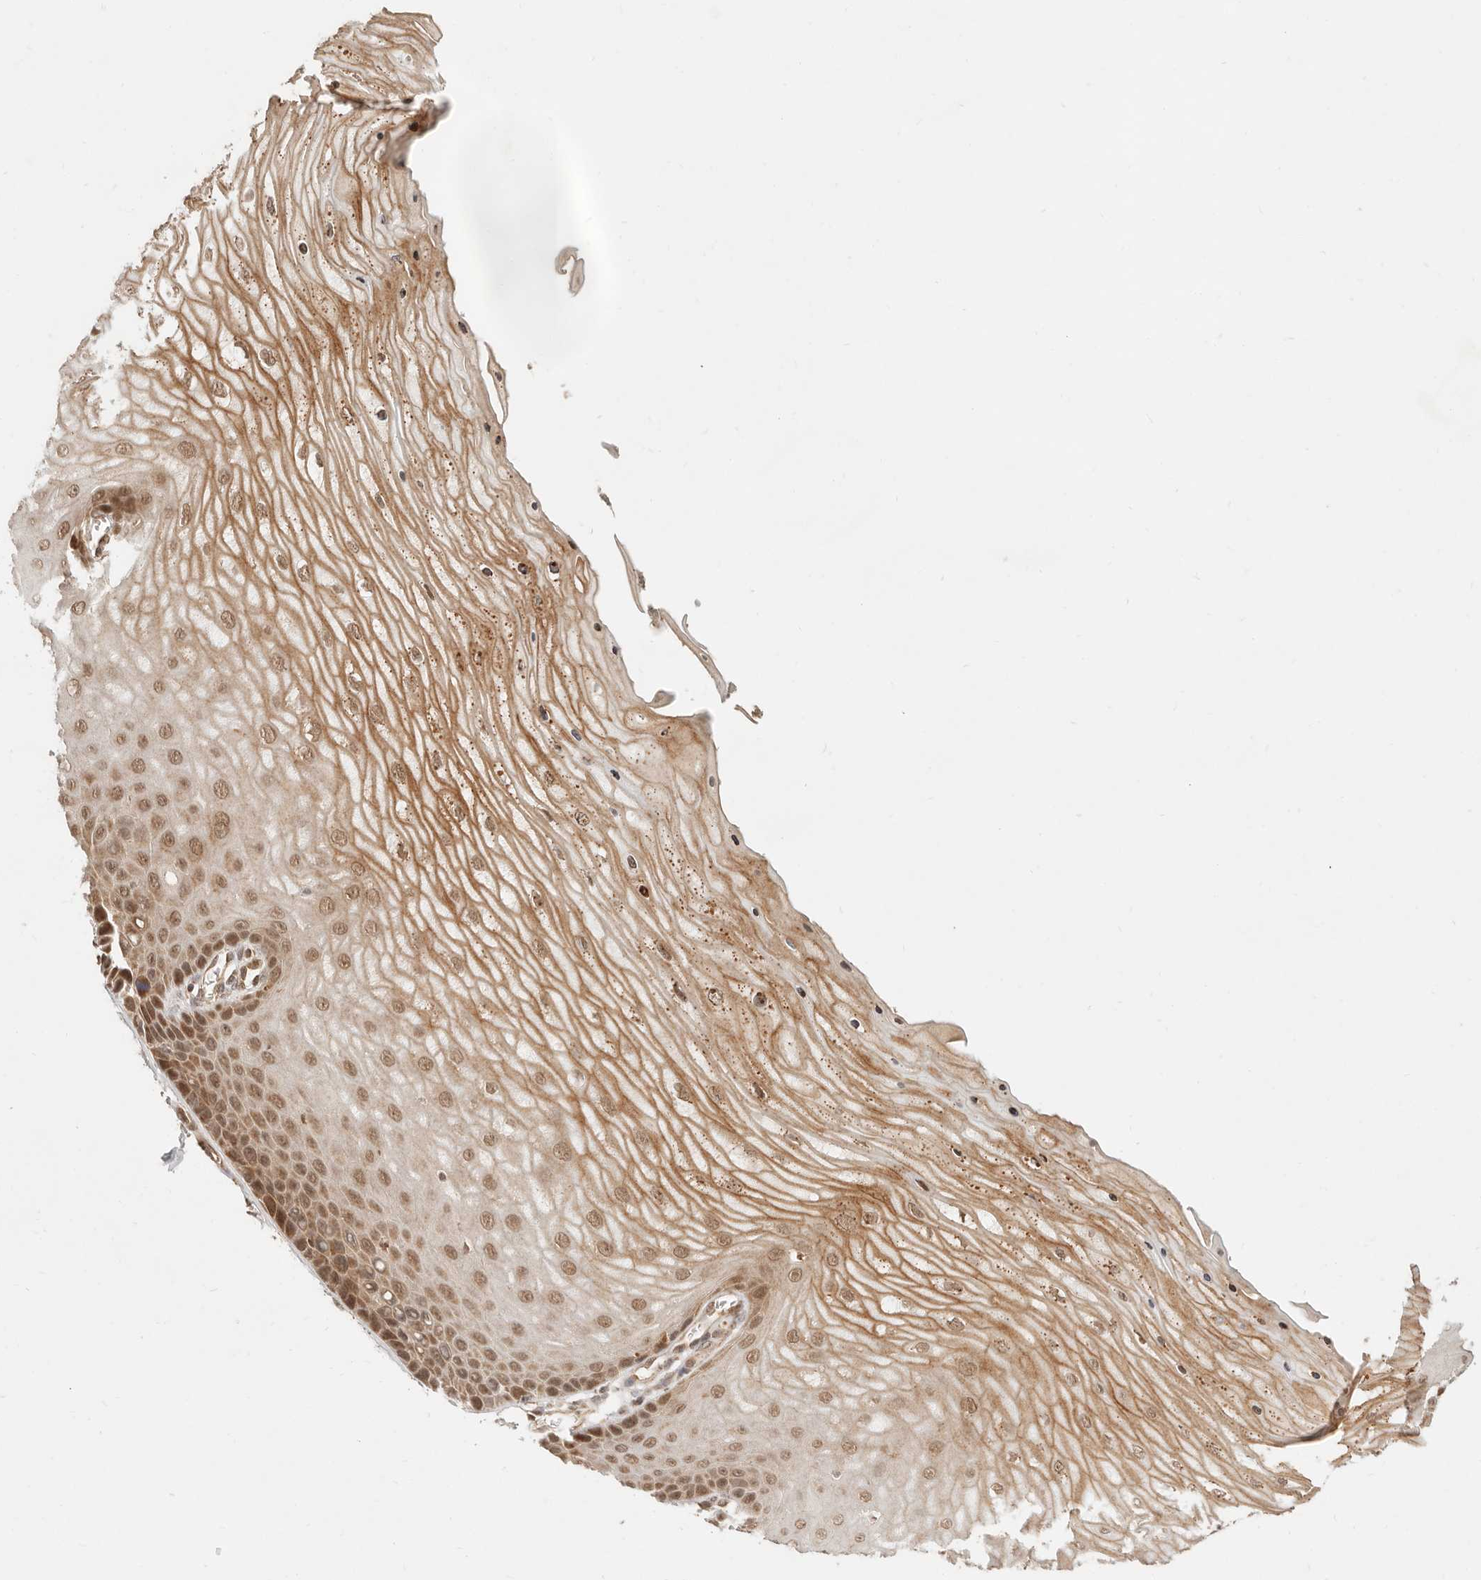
{"staining": {"intensity": "moderate", "quantity": ">75%", "location": "cytoplasmic/membranous,nuclear"}, "tissue": "cervix", "cell_type": "Glandular cells", "image_type": "normal", "snomed": [{"axis": "morphology", "description": "Normal tissue, NOS"}, {"axis": "topography", "description": "Cervix"}], "caption": "Protein staining reveals moderate cytoplasmic/membranous,nuclear expression in about >75% of glandular cells in benign cervix.", "gene": "BAALC", "patient": {"sex": "female", "age": 55}}